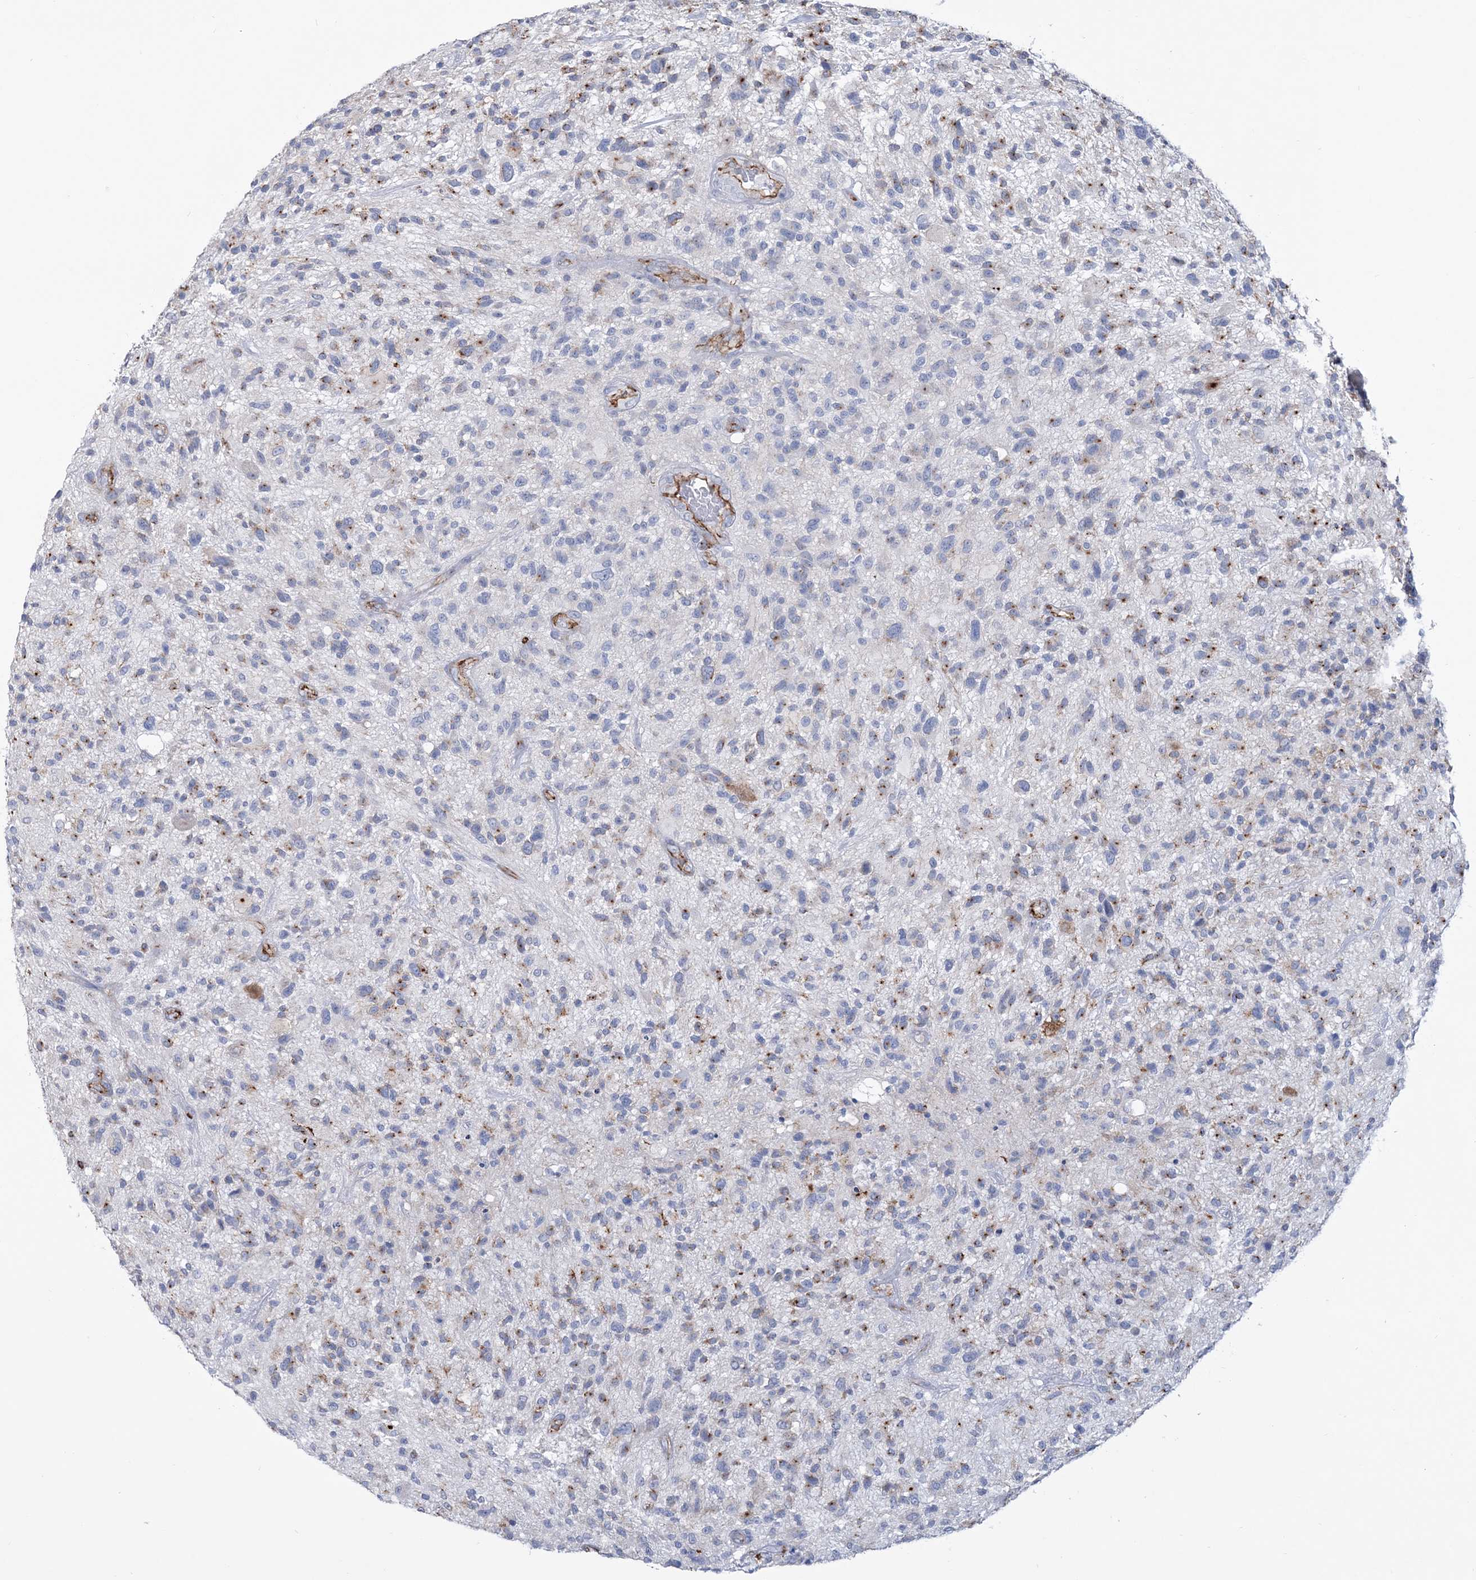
{"staining": {"intensity": "moderate", "quantity": "25%-75%", "location": "cytoplasmic/membranous"}, "tissue": "glioma", "cell_type": "Tumor cells", "image_type": "cancer", "snomed": [{"axis": "morphology", "description": "Glioma, malignant, High grade"}, {"axis": "topography", "description": "Brain"}], "caption": "Immunohistochemical staining of glioma displays medium levels of moderate cytoplasmic/membranous protein staining in approximately 25%-75% of tumor cells. (Brightfield microscopy of DAB IHC at high magnification).", "gene": "RAB11FIP5", "patient": {"sex": "male", "age": 47}}